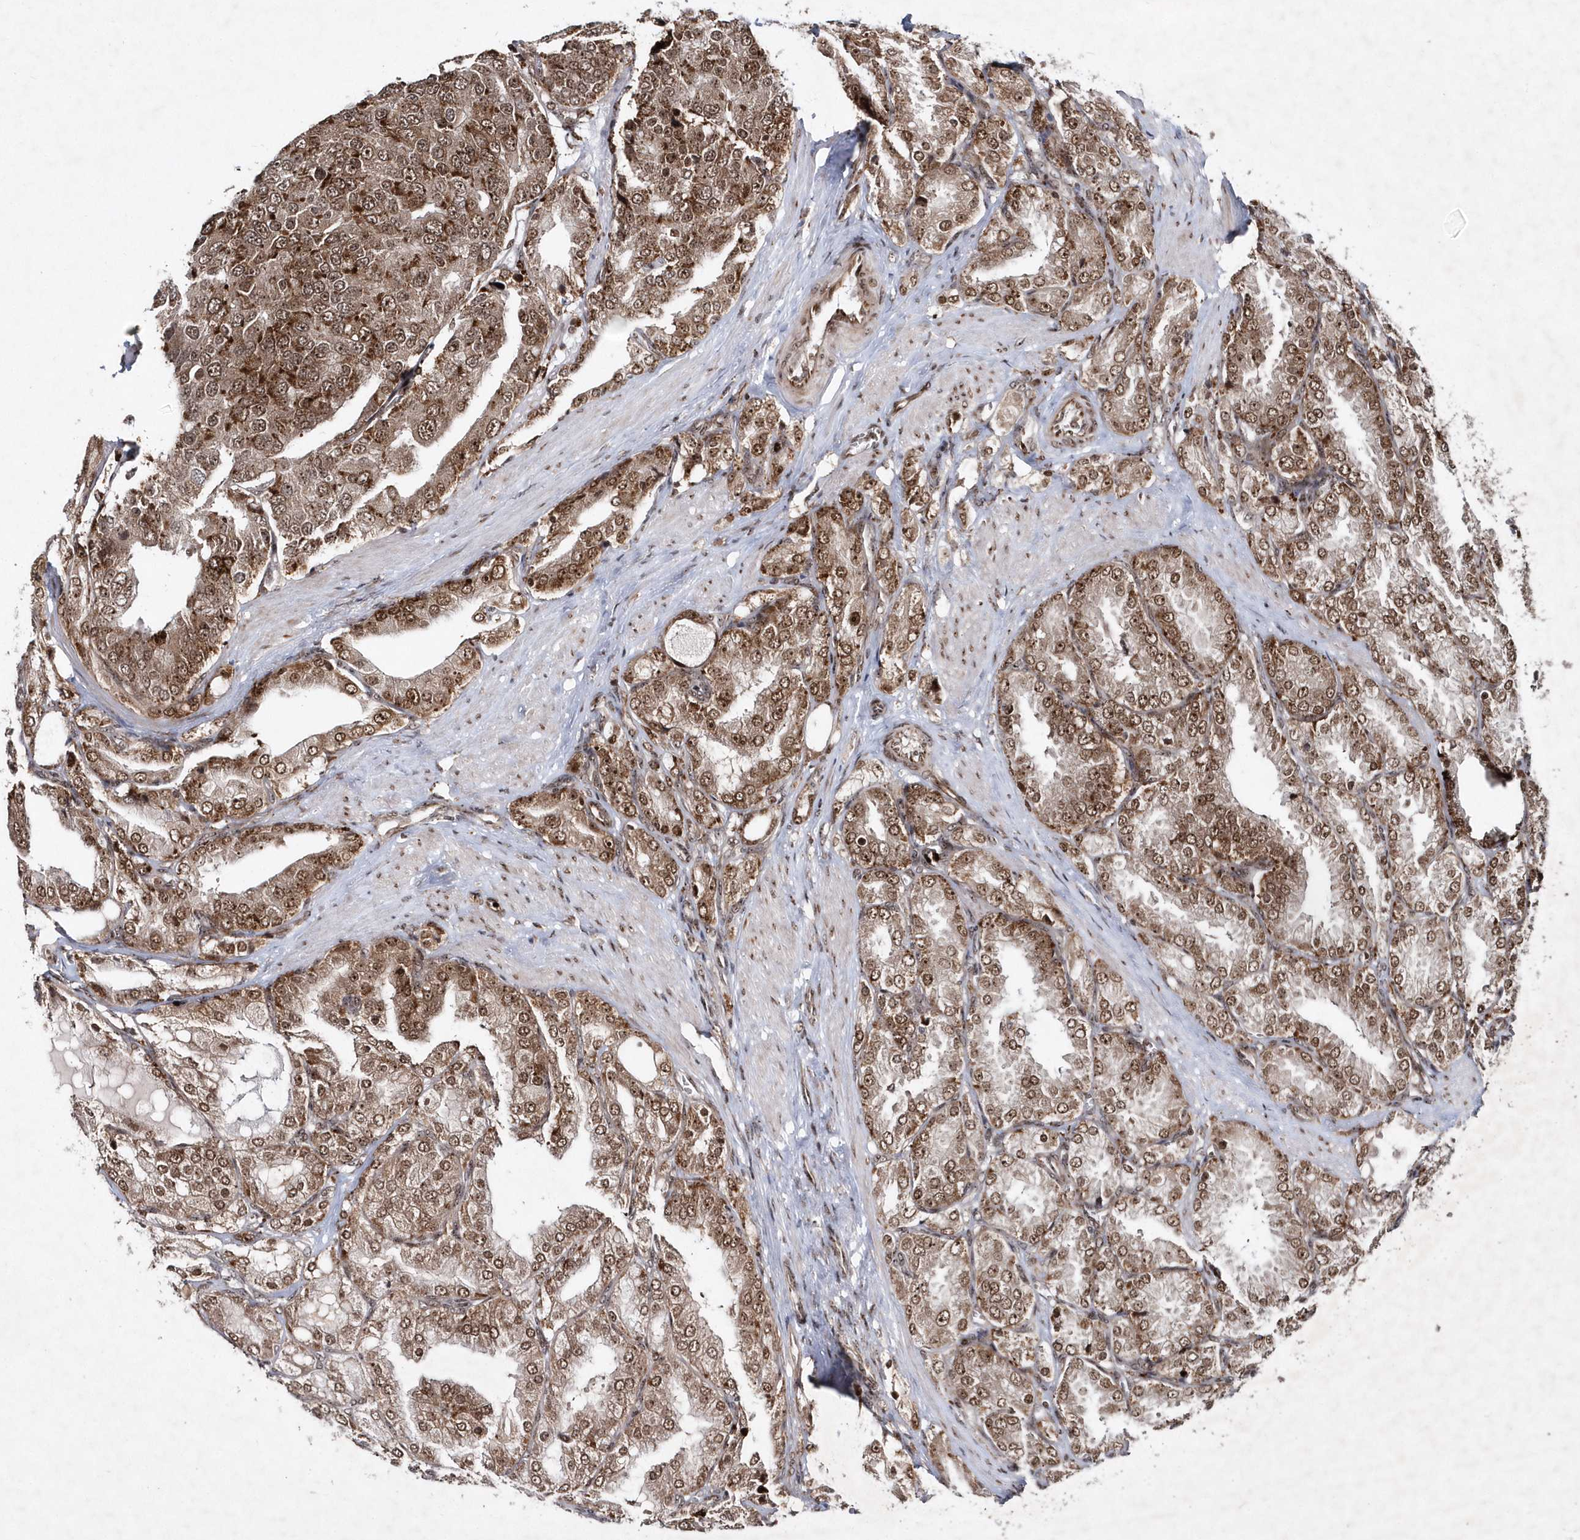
{"staining": {"intensity": "moderate", "quantity": ">75%", "location": "cytoplasmic/membranous,nuclear"}, "tissue": "prostate cancer", "cell_type": "Tumor cells", "image_type": "cancer", "snomed": [{"axis": "morphology", "description": "Adenocarcinoma, High grade"}, {"axis": "topography", "description": "Prostate"}], "caption": "An immunohistochemistry micrograph of neoplastic tissue is shown. Protein staining in brown shows moderate cytoplasmic/membranous and nuclear positivity in prostate adenocarcinoma (high-grade) within tumor cells. Using DAB (3,3'-diaminobenzidine) (brown) and hematoxylin (blue) stains, captured at high magnification using brightfield microscopy.", "gene": "SOWAHB", "patient": {"sex": "male", "age": 50}}